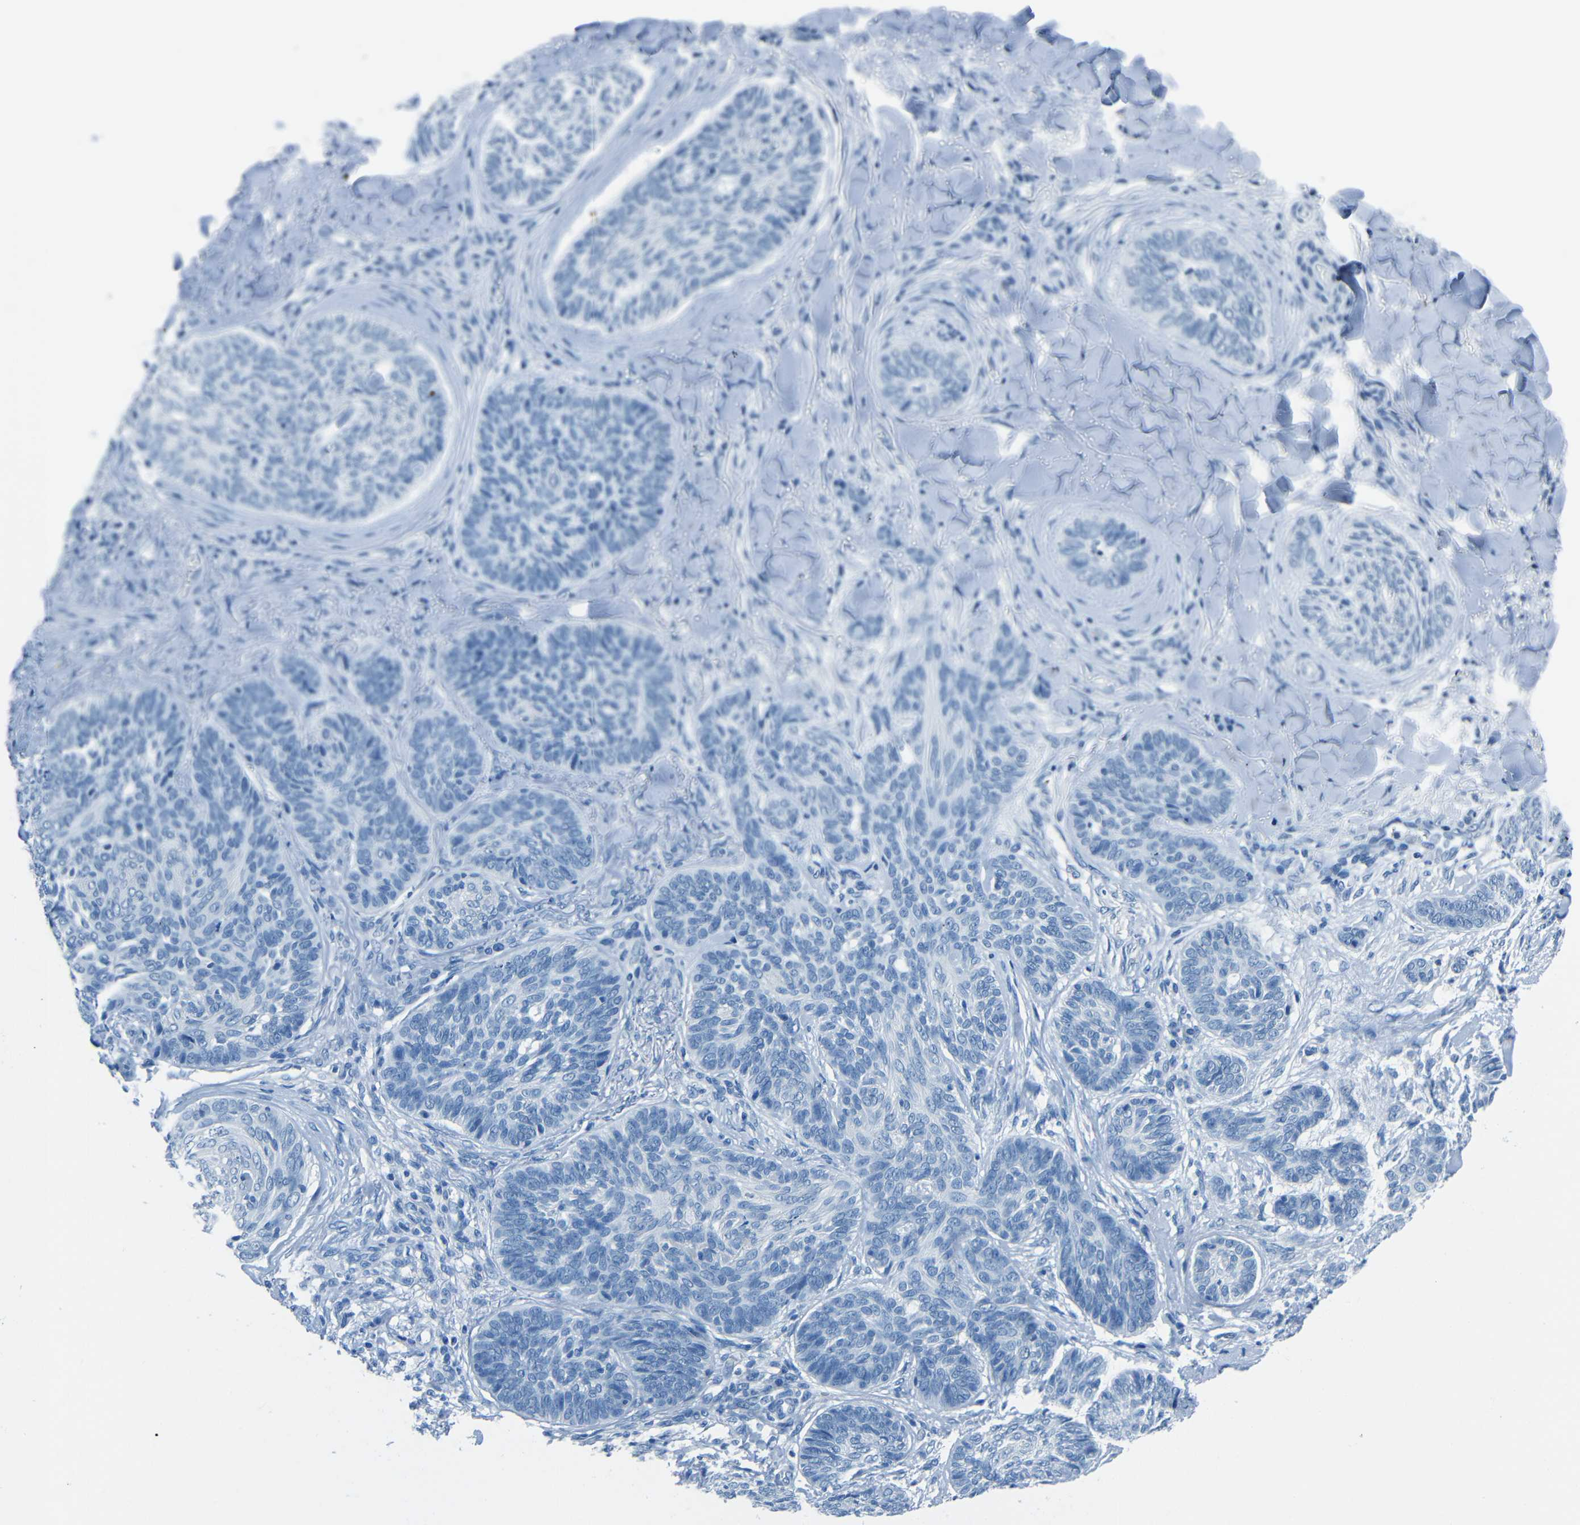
{"staining": {"intensity": "negative", "quantity": "none", "location": "none"}, "tissue": "skin cancer", "cell_type": "Tumor cells", "image_type": "cancer", "snomed": [{"axis": "morphology", "description": "Basal cell carcinoma"}, {"axis": "topography", "description": "Skin"}], "caption": "The immunohistochemistry (IHC) histopathology image has no significant staining in tumor cells of basal cell carcinoma (skin) tissue.", "gene": "FBN2", "patient": {"sex": "male", "age": 43}}